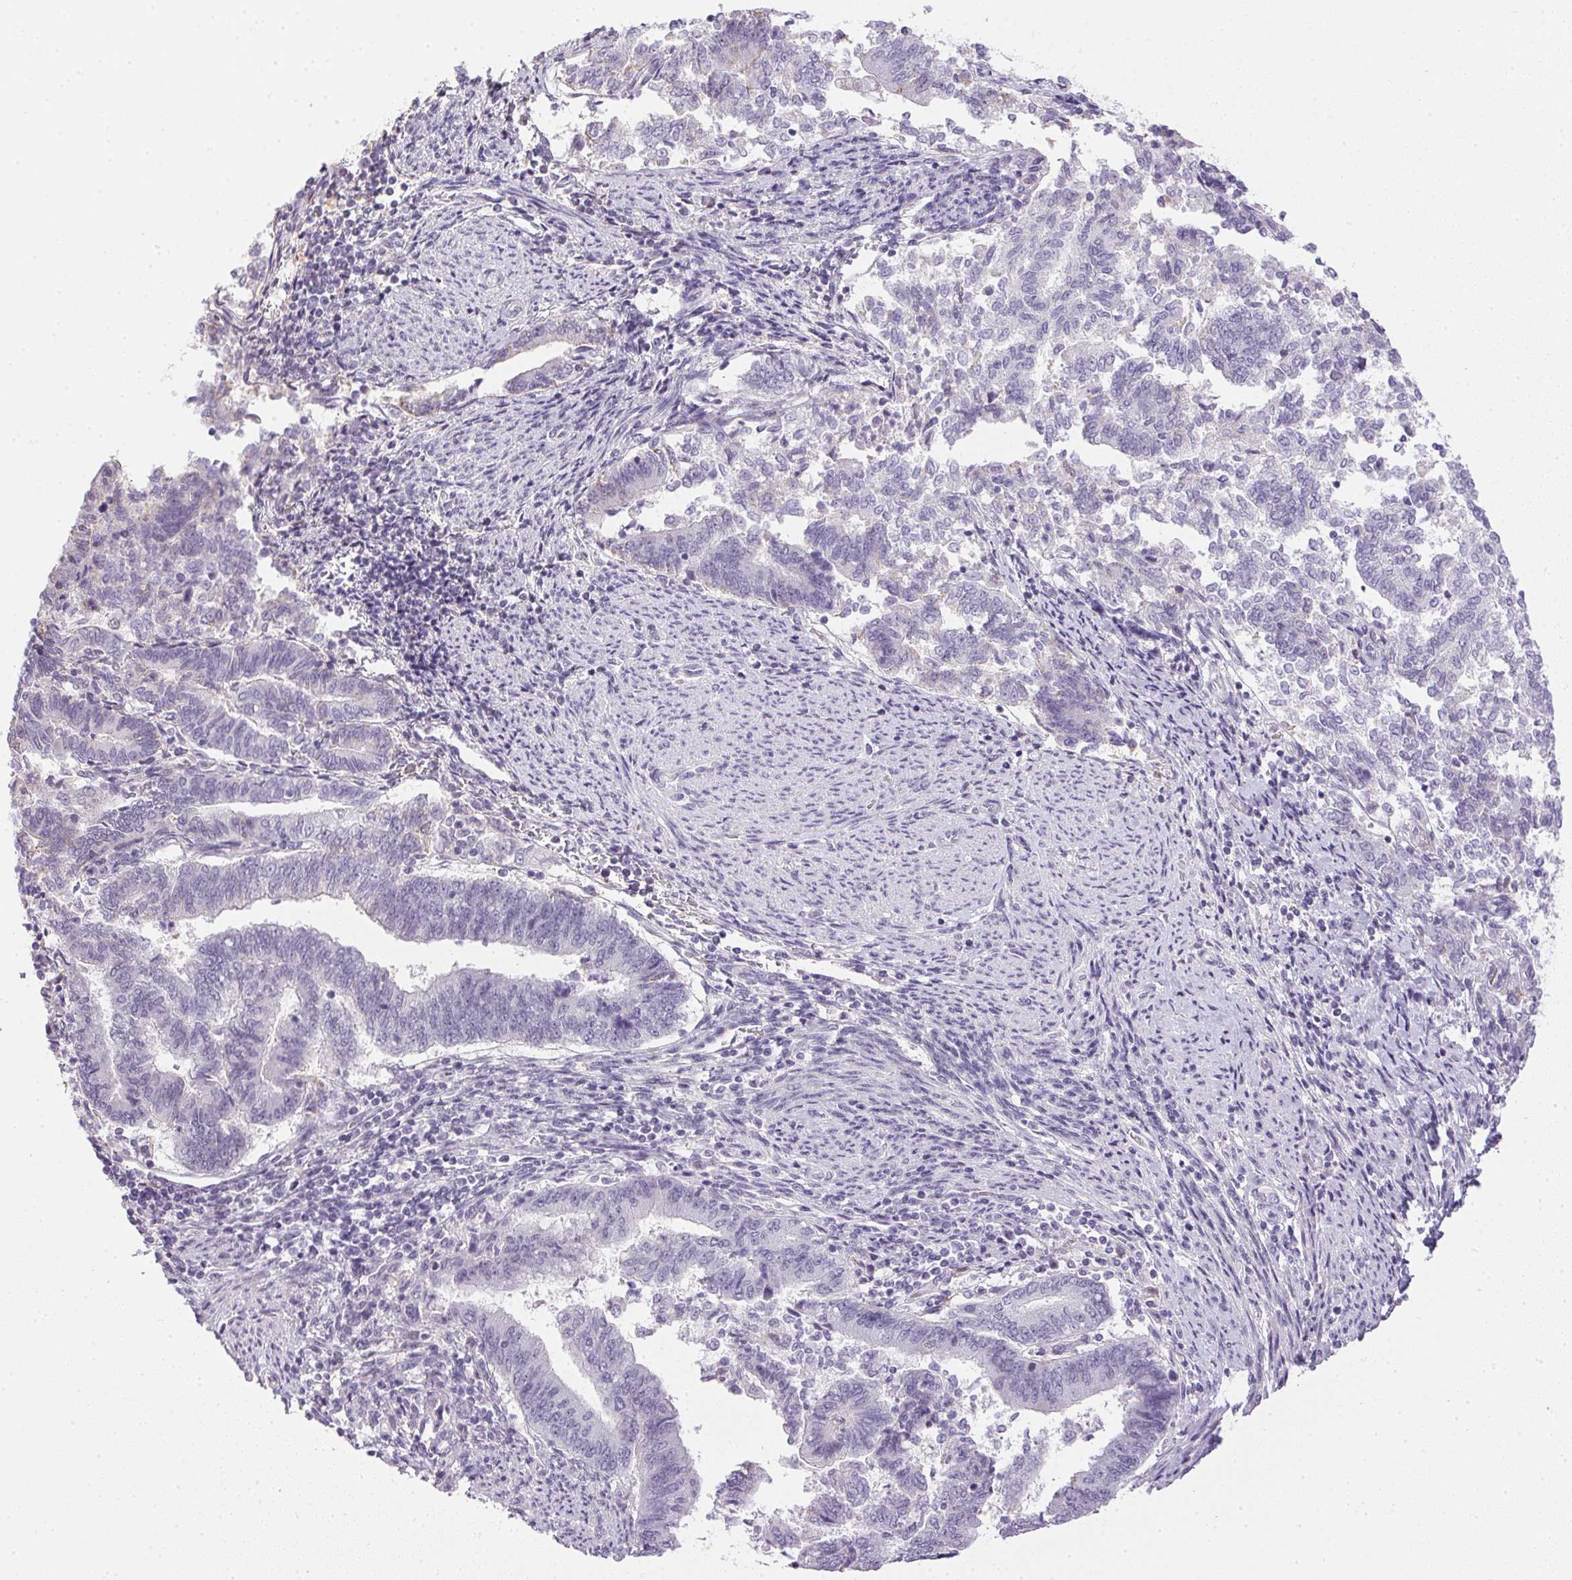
{"staining": {"intensity": "negative", "quantity": "none", "location": "none"}, "tissue": "endometrial cancer", "cell_type": "Tumor cells", "image_type": "cancer", "snomed": [{"axis": "morphology", "description": "Adenocarcinoma, NOS"}, {"axis": "topography", "description": "Endometrium"}], "caption": "DAB (3,3'-diaminobenzidine) immunohistochemical staining of human endometrial cancer (adenocarcinoma) displays no significant expression in tumor cells. (Stains: DAB (3,3'-diaminobenzidine) immunohistochemistry with hematoxylin counter stain, Microscopy: brightfield microscopy at high magnification).", "gene": "PRL", "patient": {"sex": "female", "age": 65}}